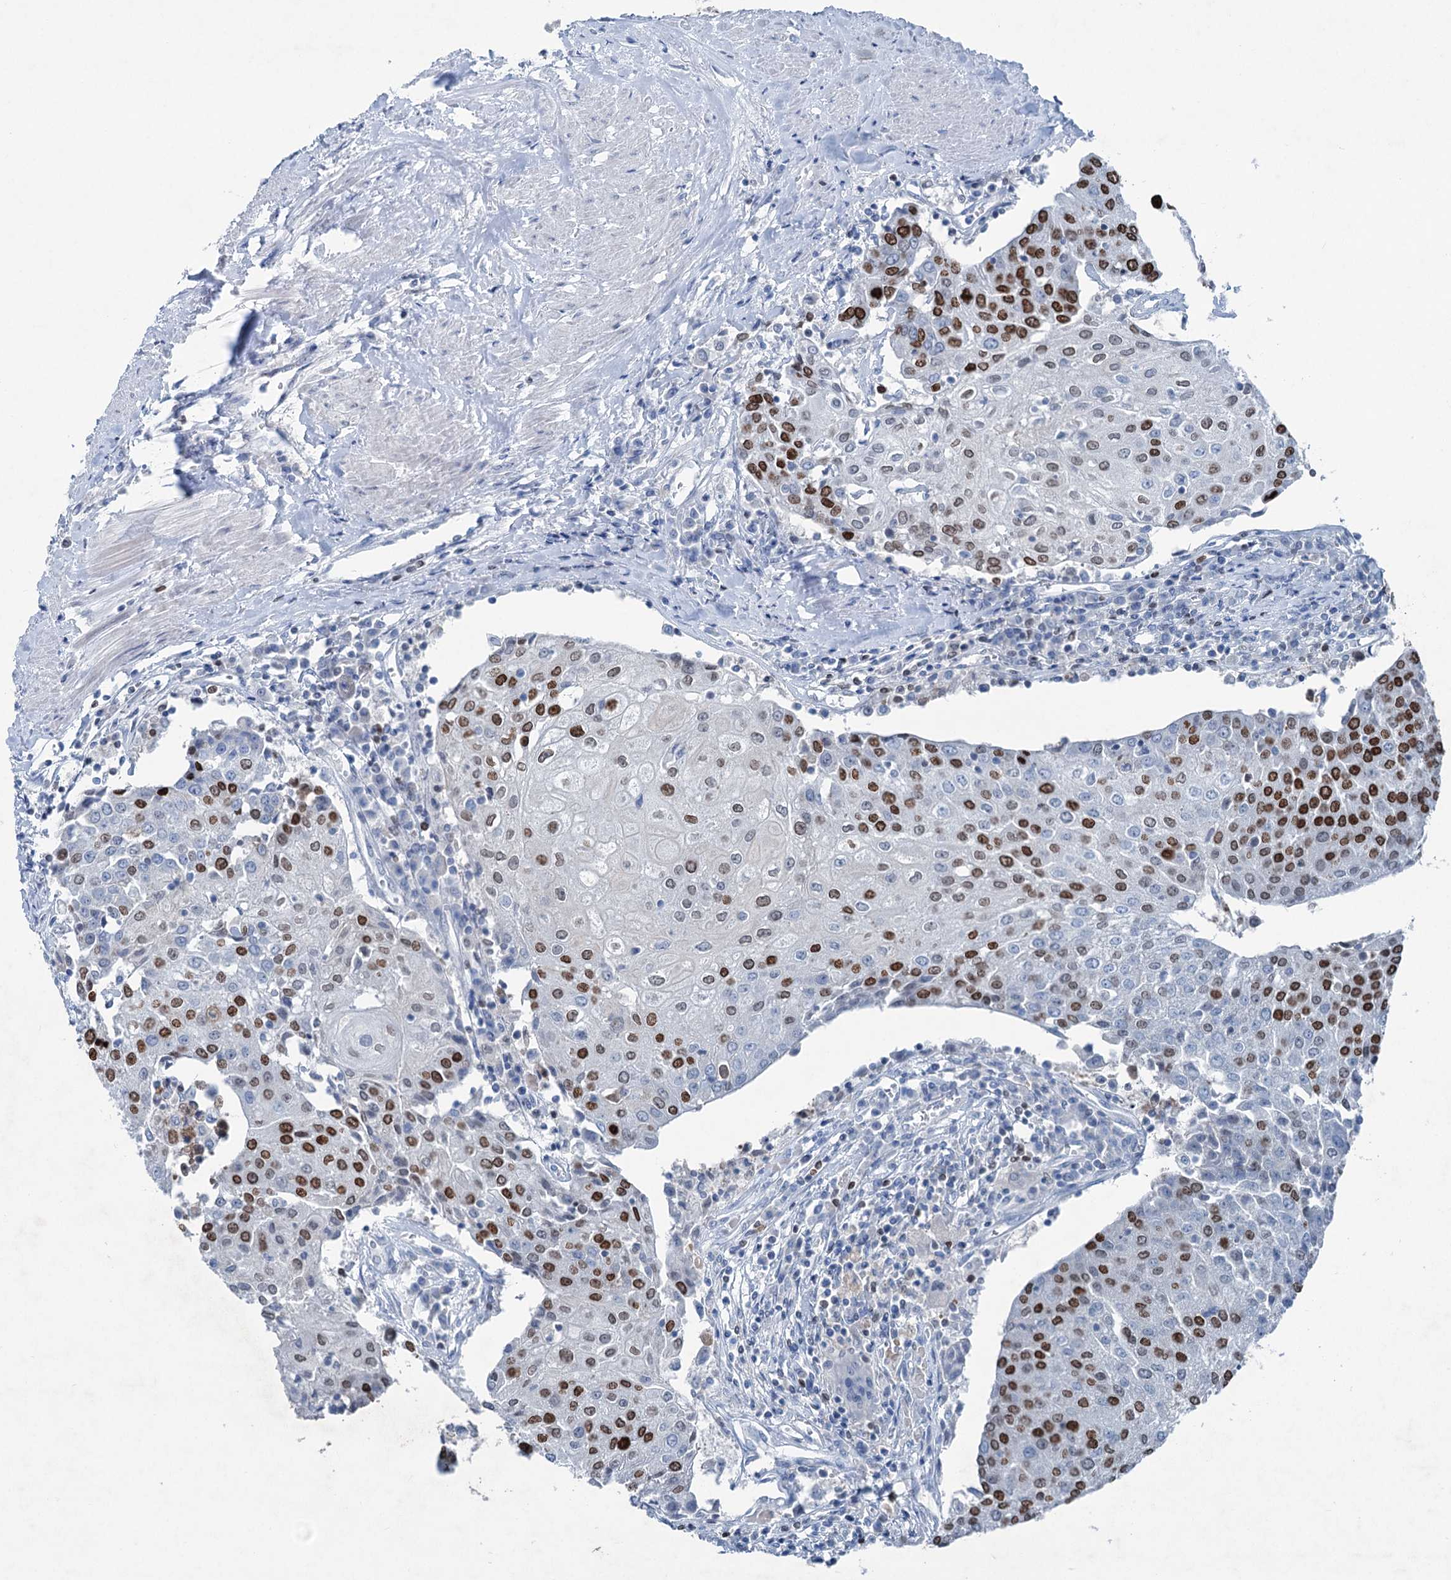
{"staining": {"intensity": "strong", "quantity": "25%-75%", "location": "nuclear"}, "tissue": "urothelial cancer", "cell_type": "Tumor cells", "image_type": "cancer", "snomed": [{"axis": "morphology", "description": "Urothelial carcinoma, High grade"}, {"axis": "topography", "description": "Urinary bladder"}], "caption": "Immunohistochemistry (IHC) (DAB) staining of human high-grade urothelial carcinoma displays strong nuclear protein staining in about 25%-75% of tumor cells.", "gene": "ELP4", "patient": {"sex": "female", "age": 85}}